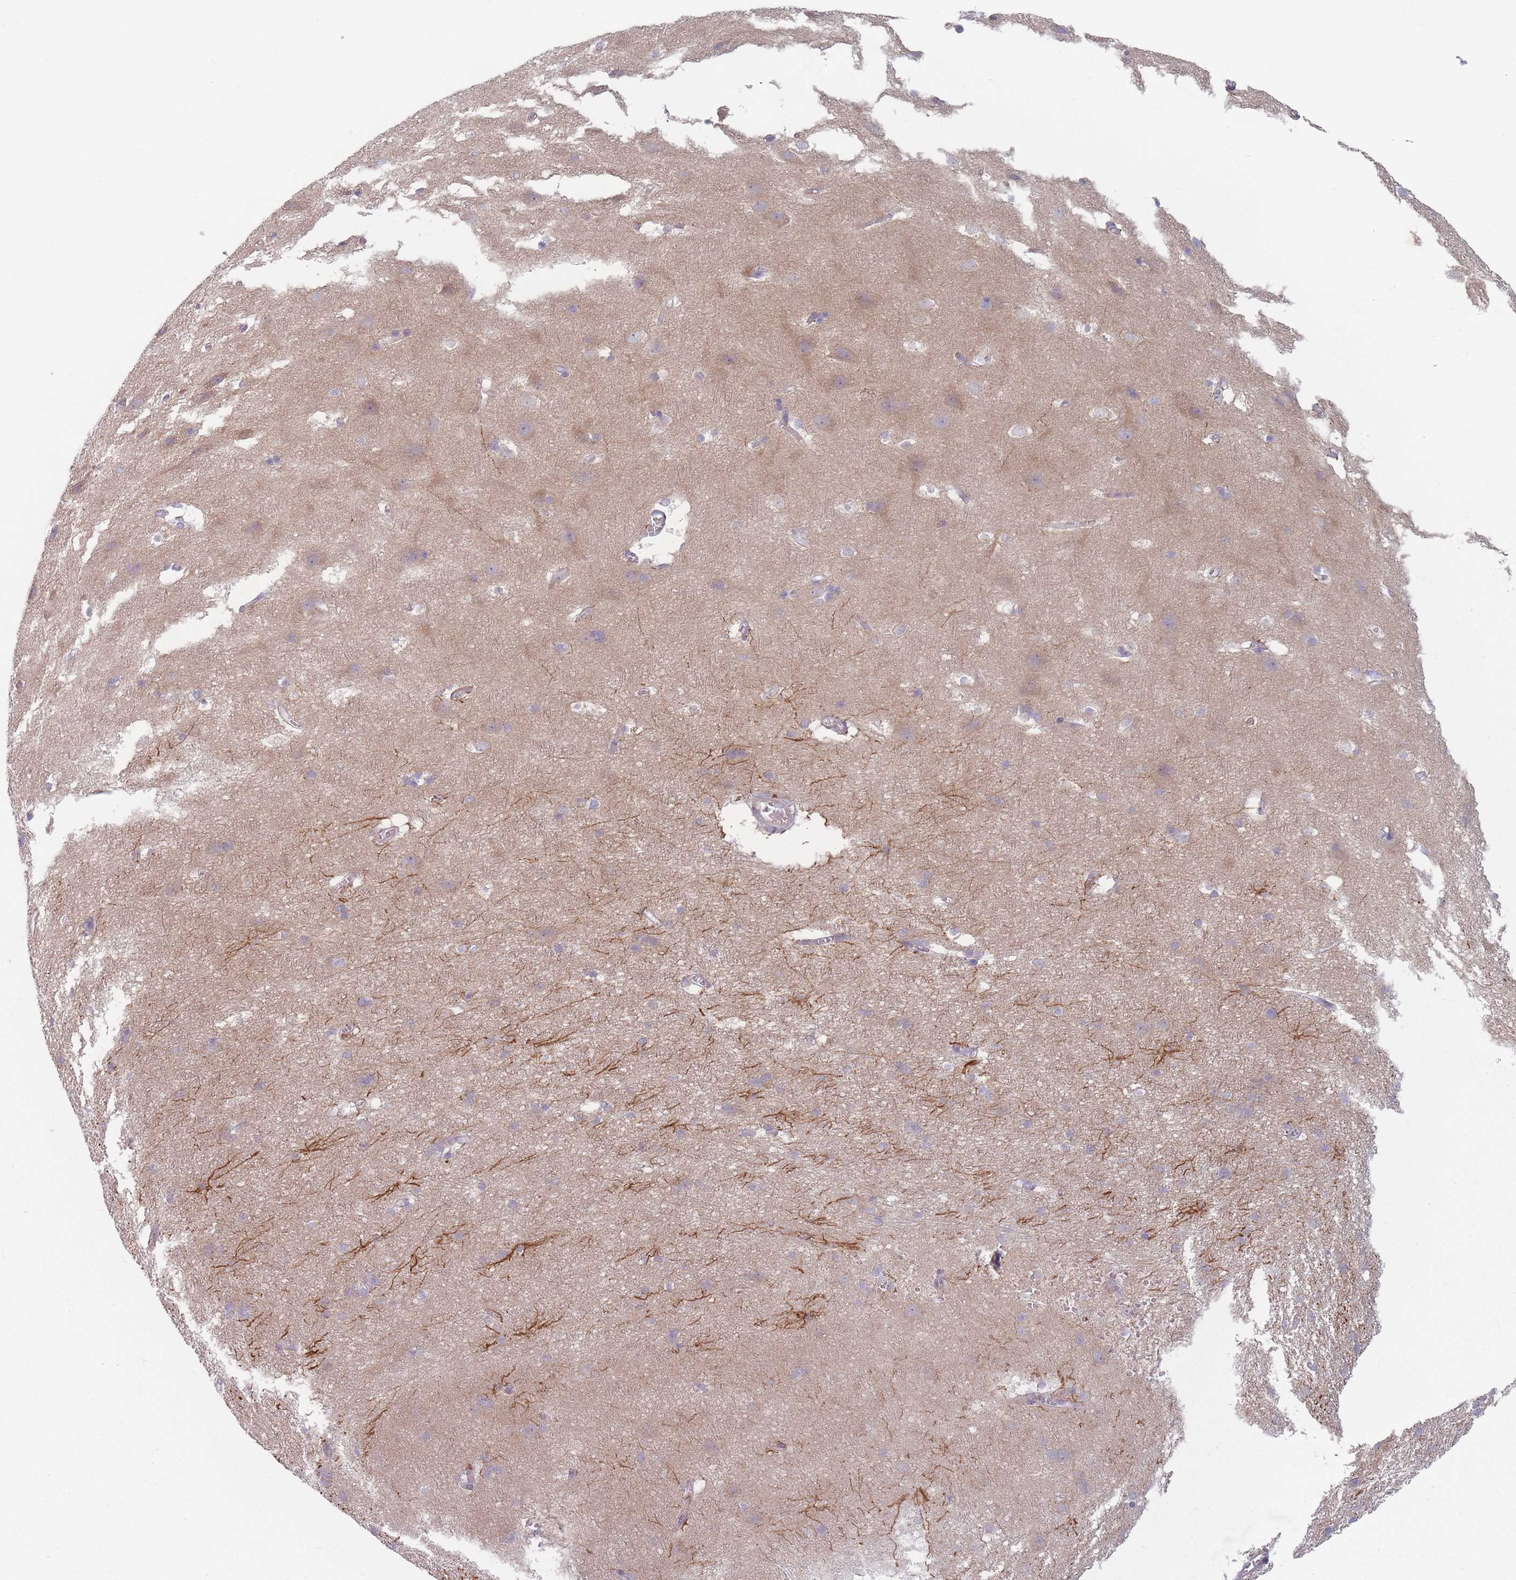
{"staining": {"intensity": "negative", "quantity": "none", "location": "none"}, "tissue": "cerebral cortex", "cell_type": "Endothelial cells", "image_type": "normal", "snomed": [{"axis": "morphology", "description": "Normal tissue, NOS"}, {"axis": "topography", "description": "Cerebral cortex"}], "caption": "Immunohistochemistry (IHC) histopathology image of unremarkable cerebral cortex stained for a protein (brown), which displays no positivity in endothelial cells.", "gene": "HSBP1L1", "patient": {"sex": "male", "age": 54}}